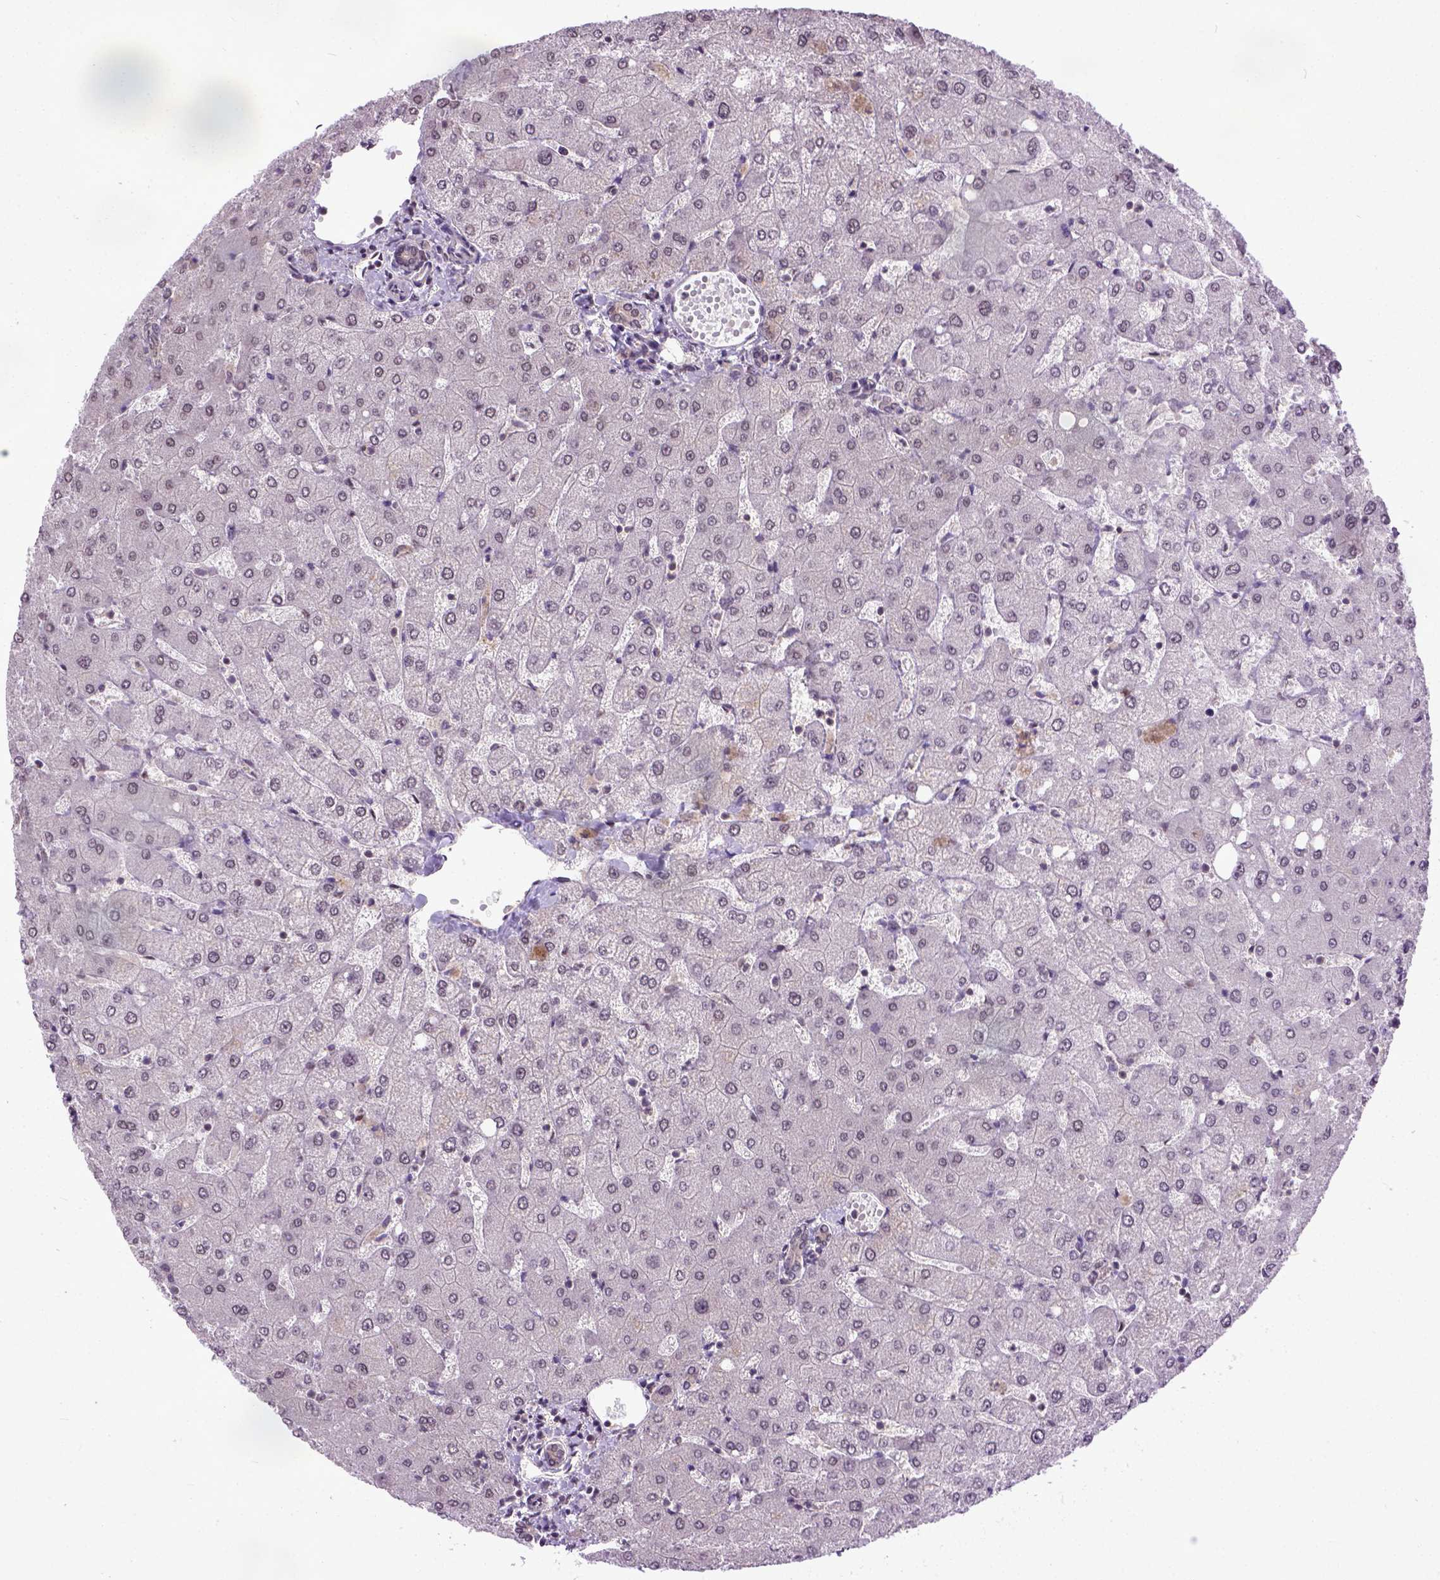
{"staining": {"intensity": "negative", "quantity": "none", "location": "none"}, "tissue": "liver", "cell_type": "Cholangiocytes", "image_type": "normal", "snomed": [{"axis": "morphology", "description": "Normal tissue, NOS"}, {"axis": "topography", "description": "Liver"}], "caption": "Immunohistochemical staining of benign human liver demonstrates no significant positivity in cholangiocytes. The staining is performed using DAB brown chromogen with nuclei counter-stained in using hematoxylin.", "gene": "UBA3", "patient": {"sex": "female", "age": 54}}